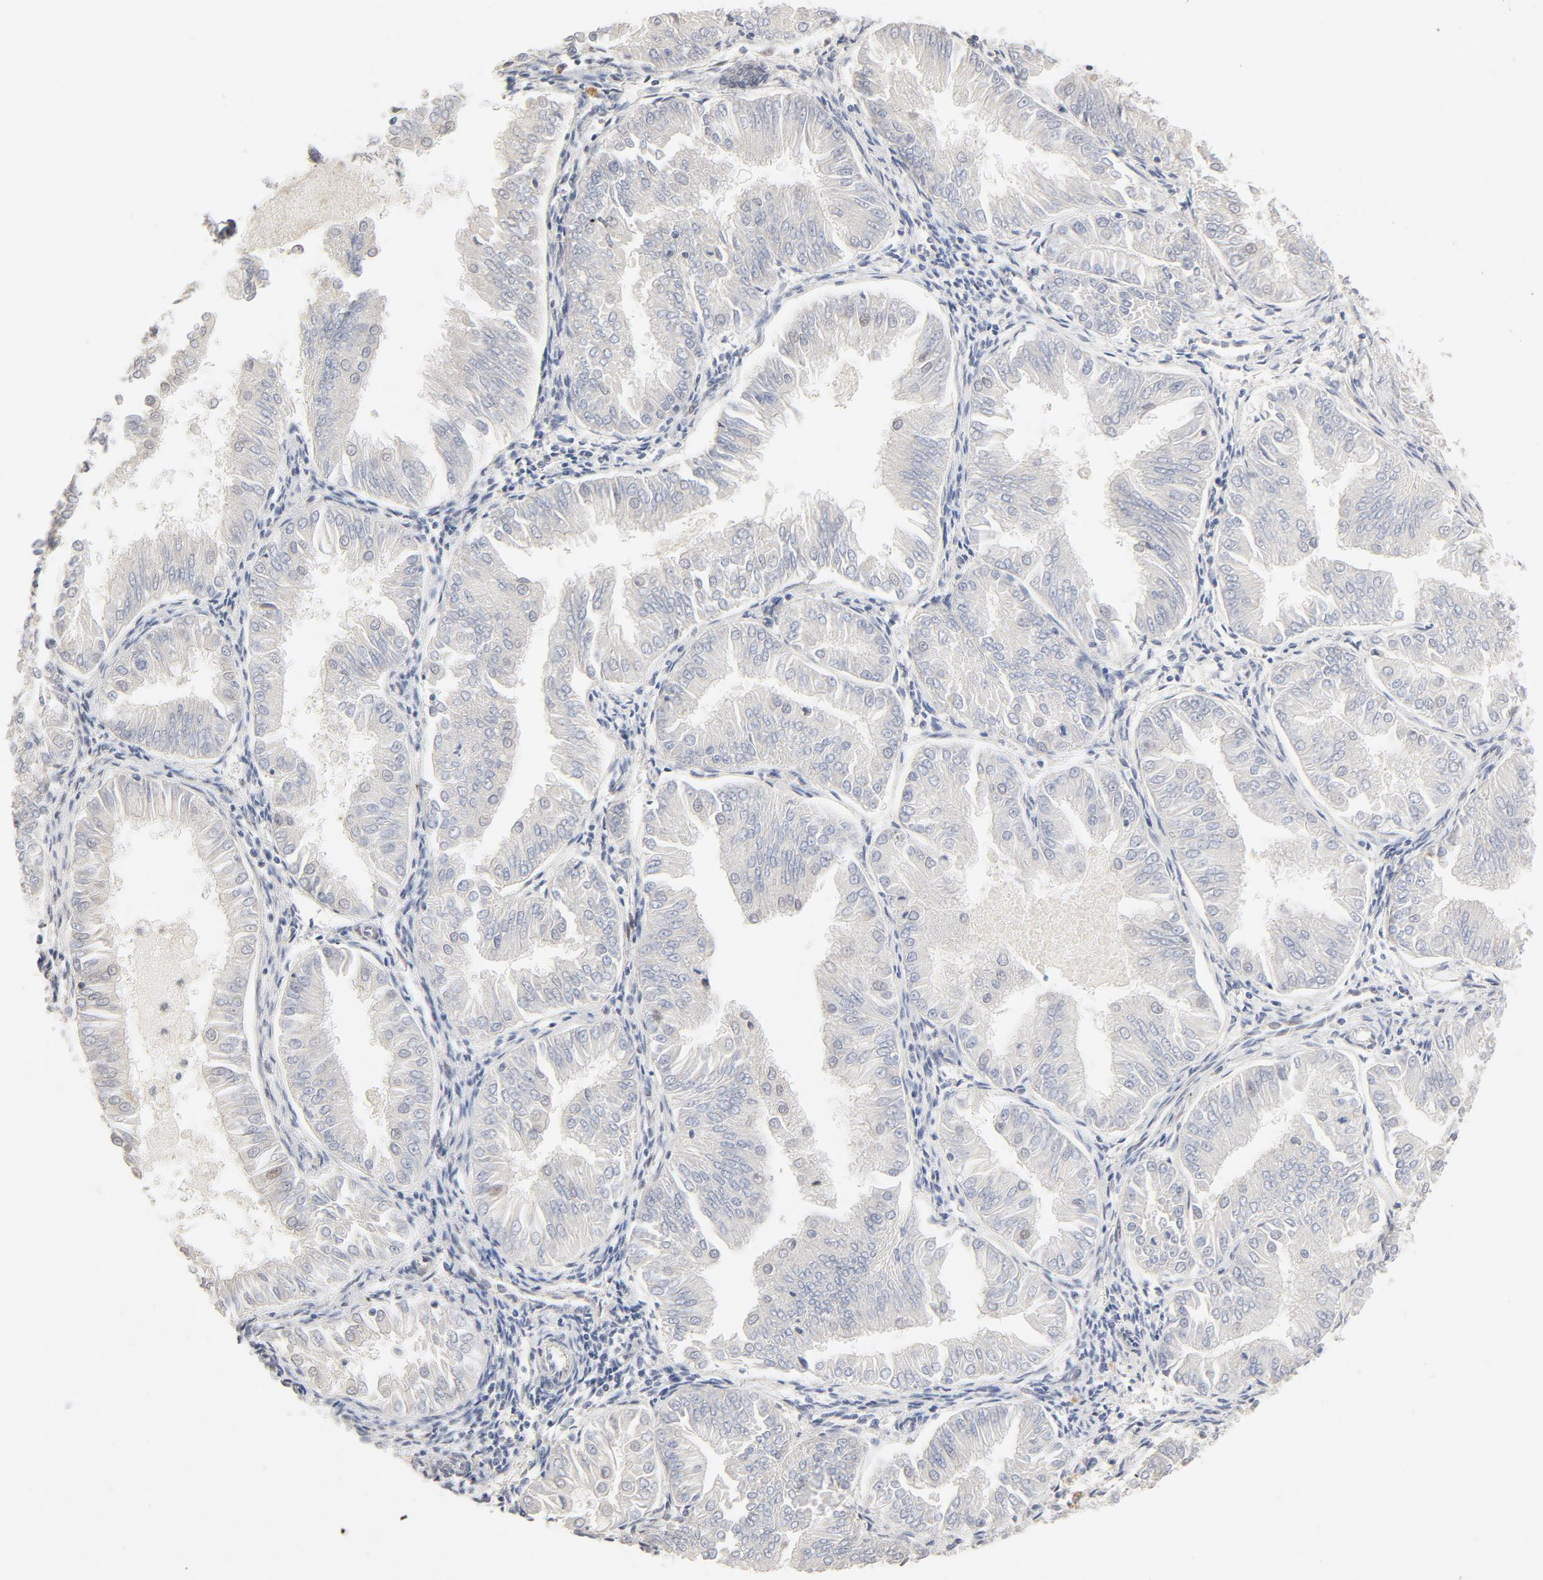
{"staining": {"intensity": "negative", "quantity": "none", "location": "none"}, "tissue": "endometrial cancer", "cell_type": "Tumor cells", "image_type": "cancer", "snomed": [{"axis": "morphology", "description": "Adenocarcinoma, NOS"}, {"axis": "topography", "description": "Endometrium"}], "caption": "Endometrial cancer stained for a protein using immunohistochemistry (IHC) shows no positivity tumor cells.", "gene": "GTF2I", "patient": {"sex": "female", "age": 53}}